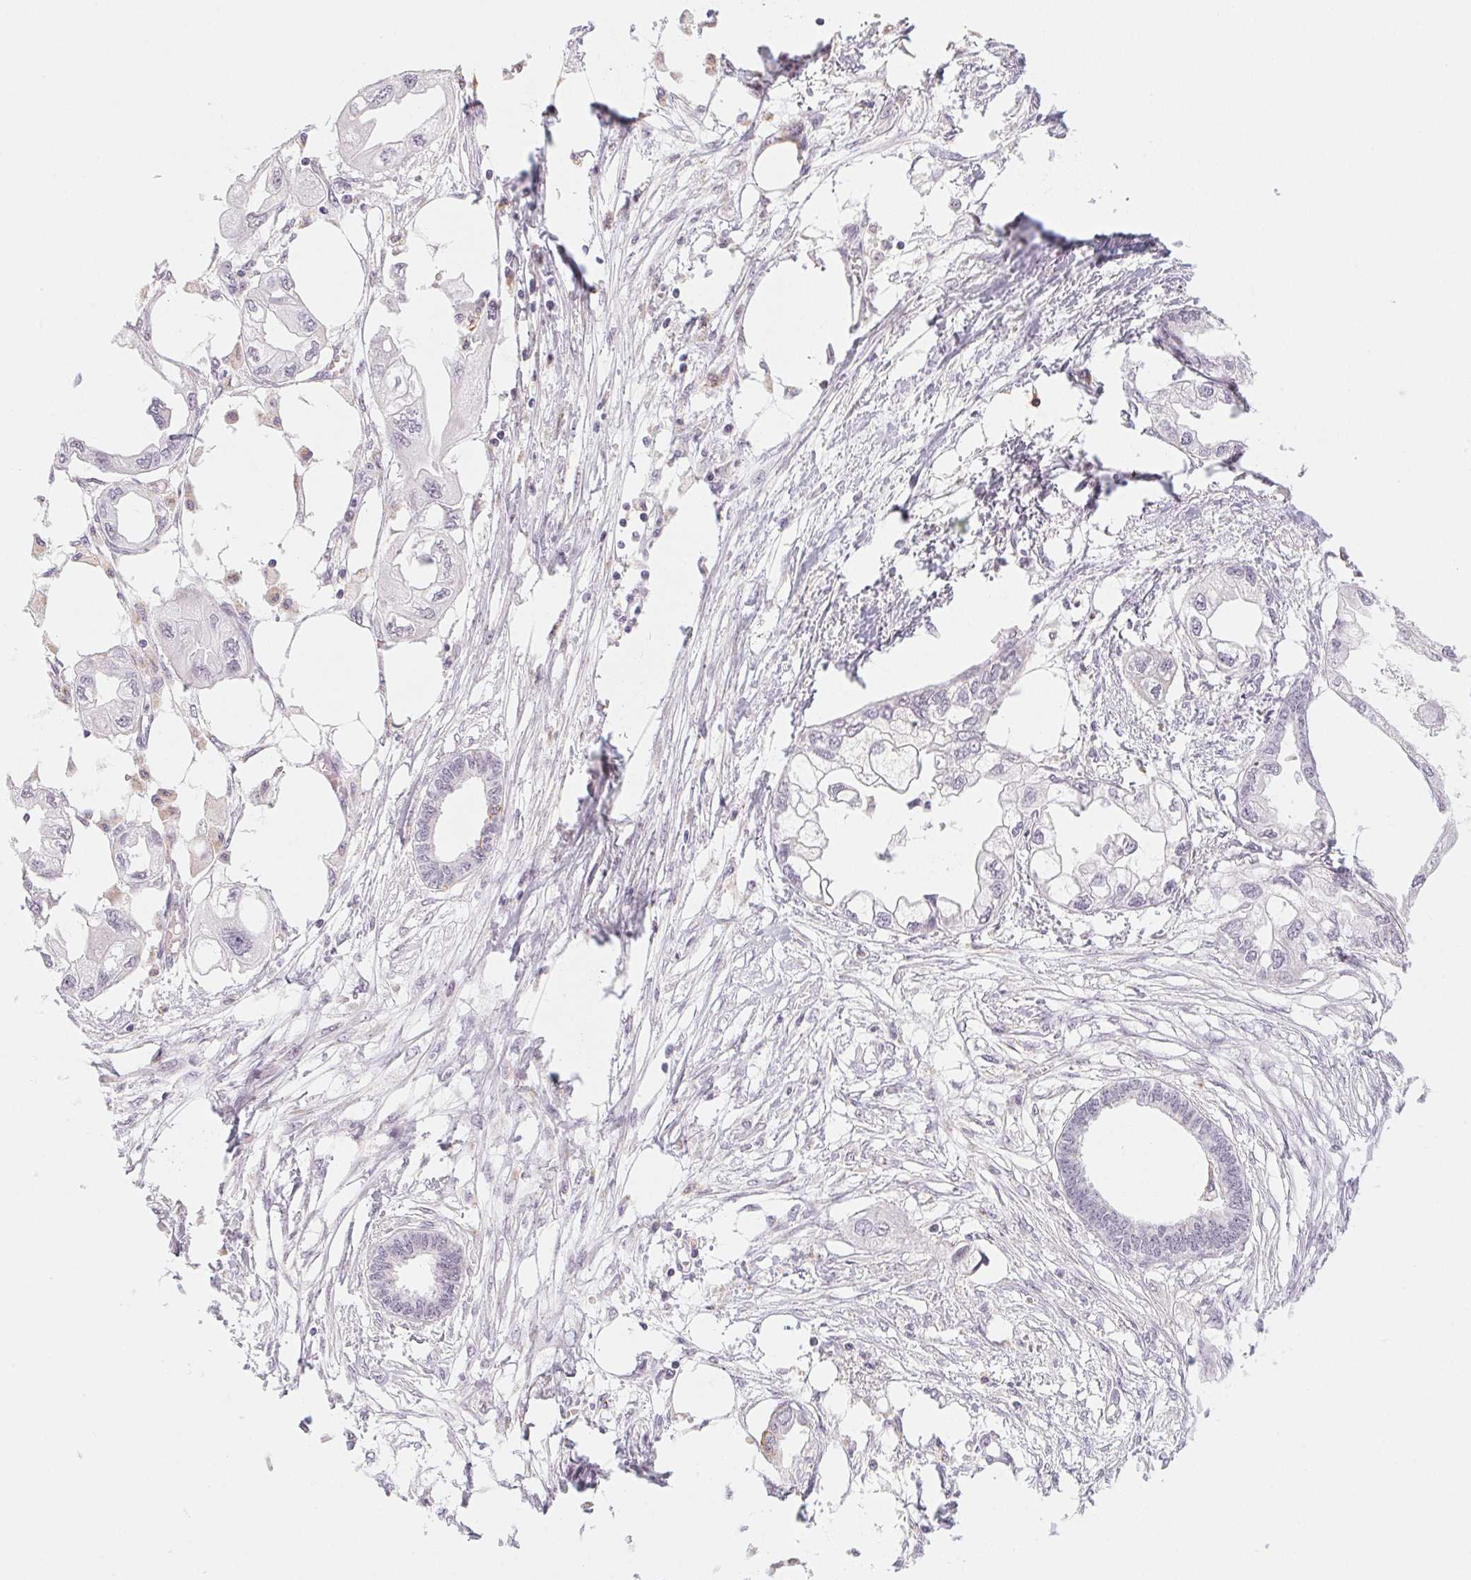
{"staining": {"intensity": "negative", "quantity": "none", "location": "none"}, "tissue": "endometrial cancer", "cell_type": "Tumor cells", "image_type": "cancer", "snomed": [{"axis": "morphology", "description": "Adenocarcinoma, NOS"}, {"axis": "morphology", "description": "Adenocarcinoma, metastatic, NOS"}, {"axis": "topography", "description": "Adipose tissue"}, {"axis": "topography", "description": "Endometrium"}], "caption": "The micrograph demonstrates no staining of tumor cells in endometrial metastatic adenocarcinoma.", "gene": "PRPH", "patient": {"sex": "female", "age": 67}}